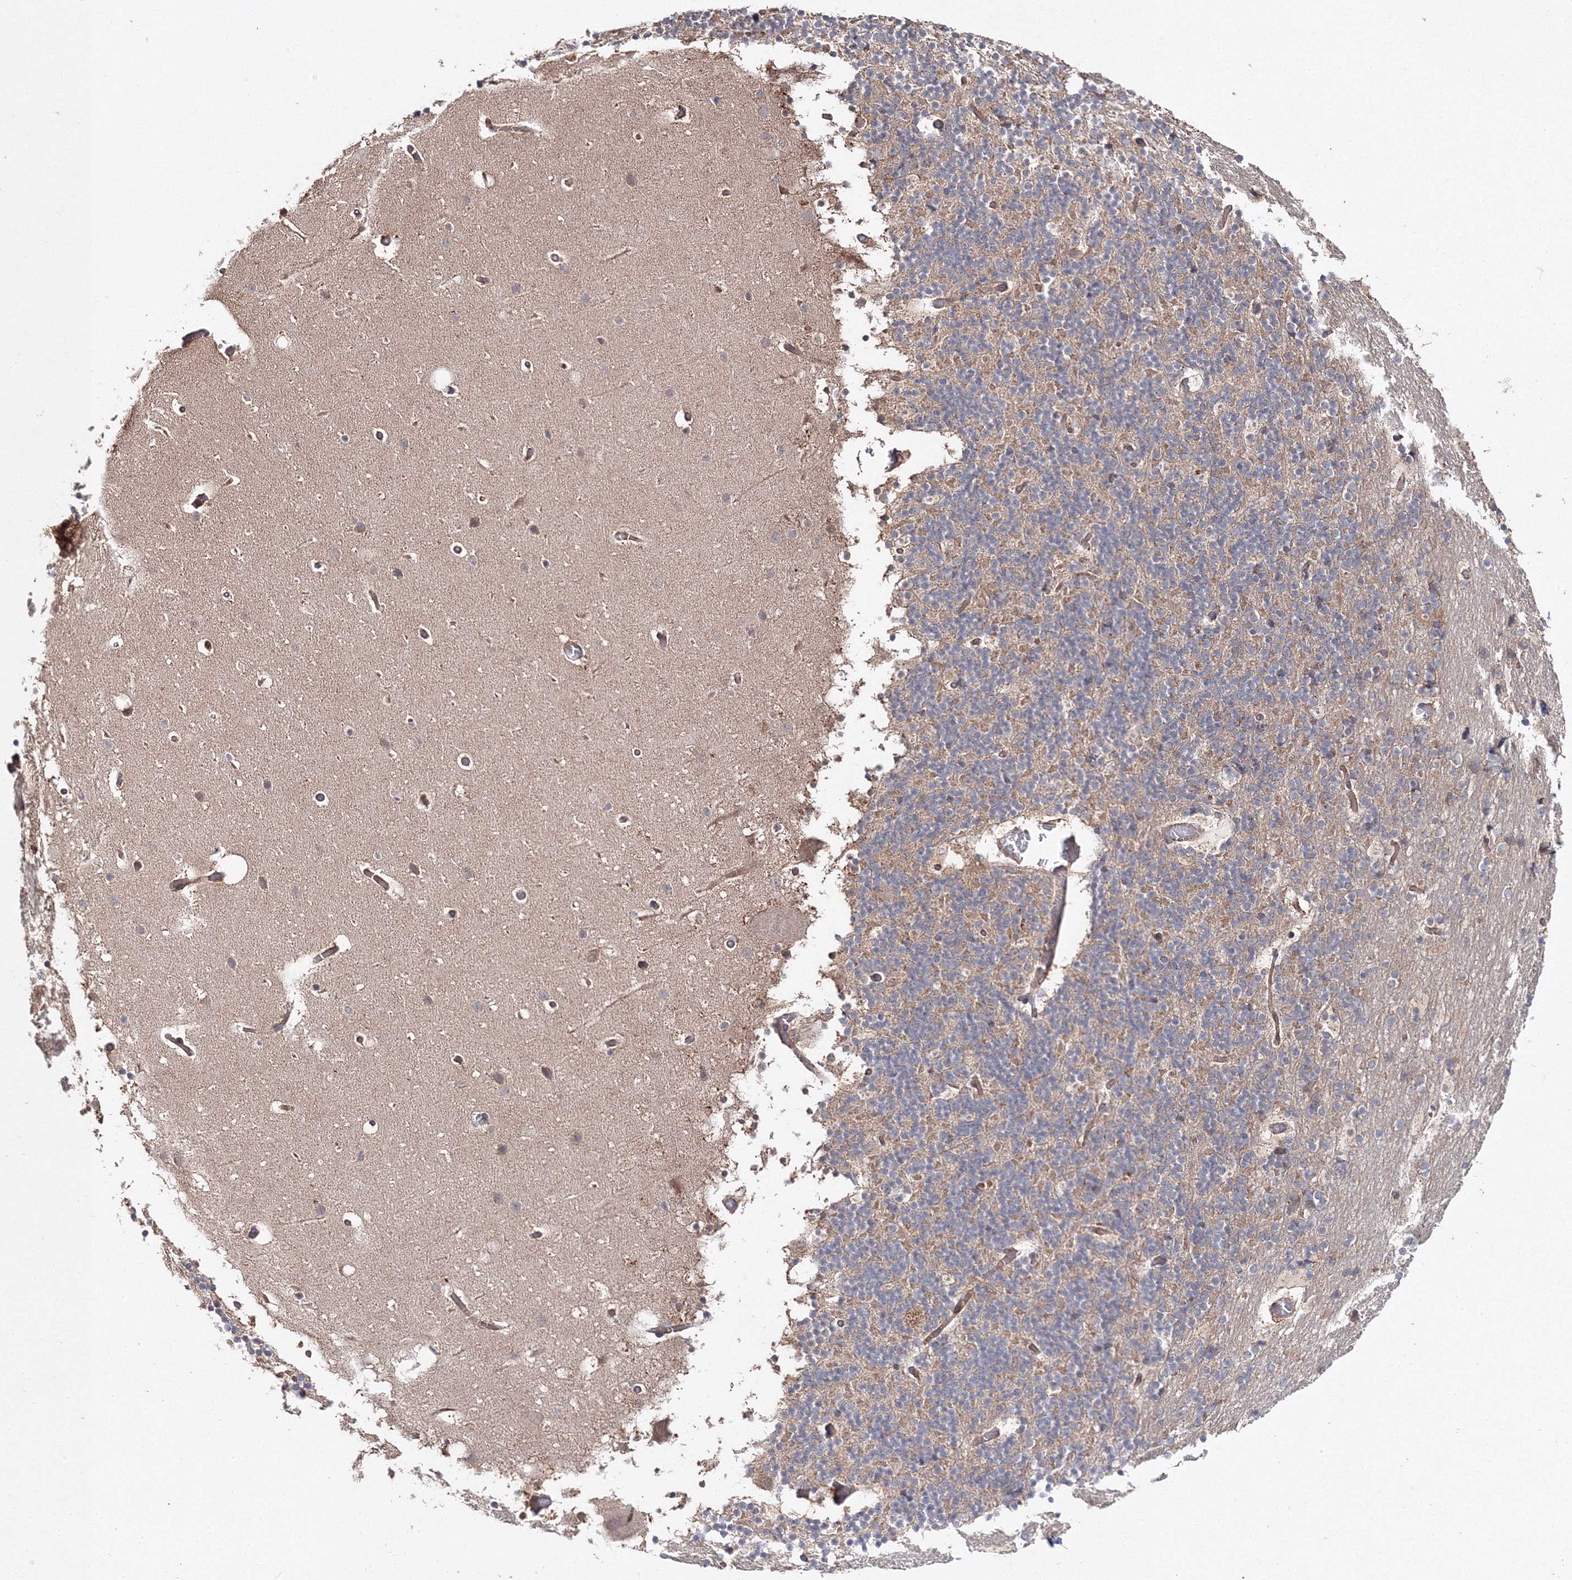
{"staining": {"intensity": "weak", "quantity": "25%-75%", "location": "cytoplasmic/membranous"}, "tissue": "cerebellum", "cell_type": "Cells in granular layer", "image_type": "normal", "snomed": [{"axis": "morphology", "description": "Normal tissue, NOS"}, {"axis": "topography", "description": "Cerebellum"}], "caption": "Immunohistochemical staining of benign cerebellum displays low levels of weak cytoplasmic/membranous staining in approximately 25%-75% of cells in granular layer.", "gene": "DDO", "patient": {"sex": "male", "age": 57}}